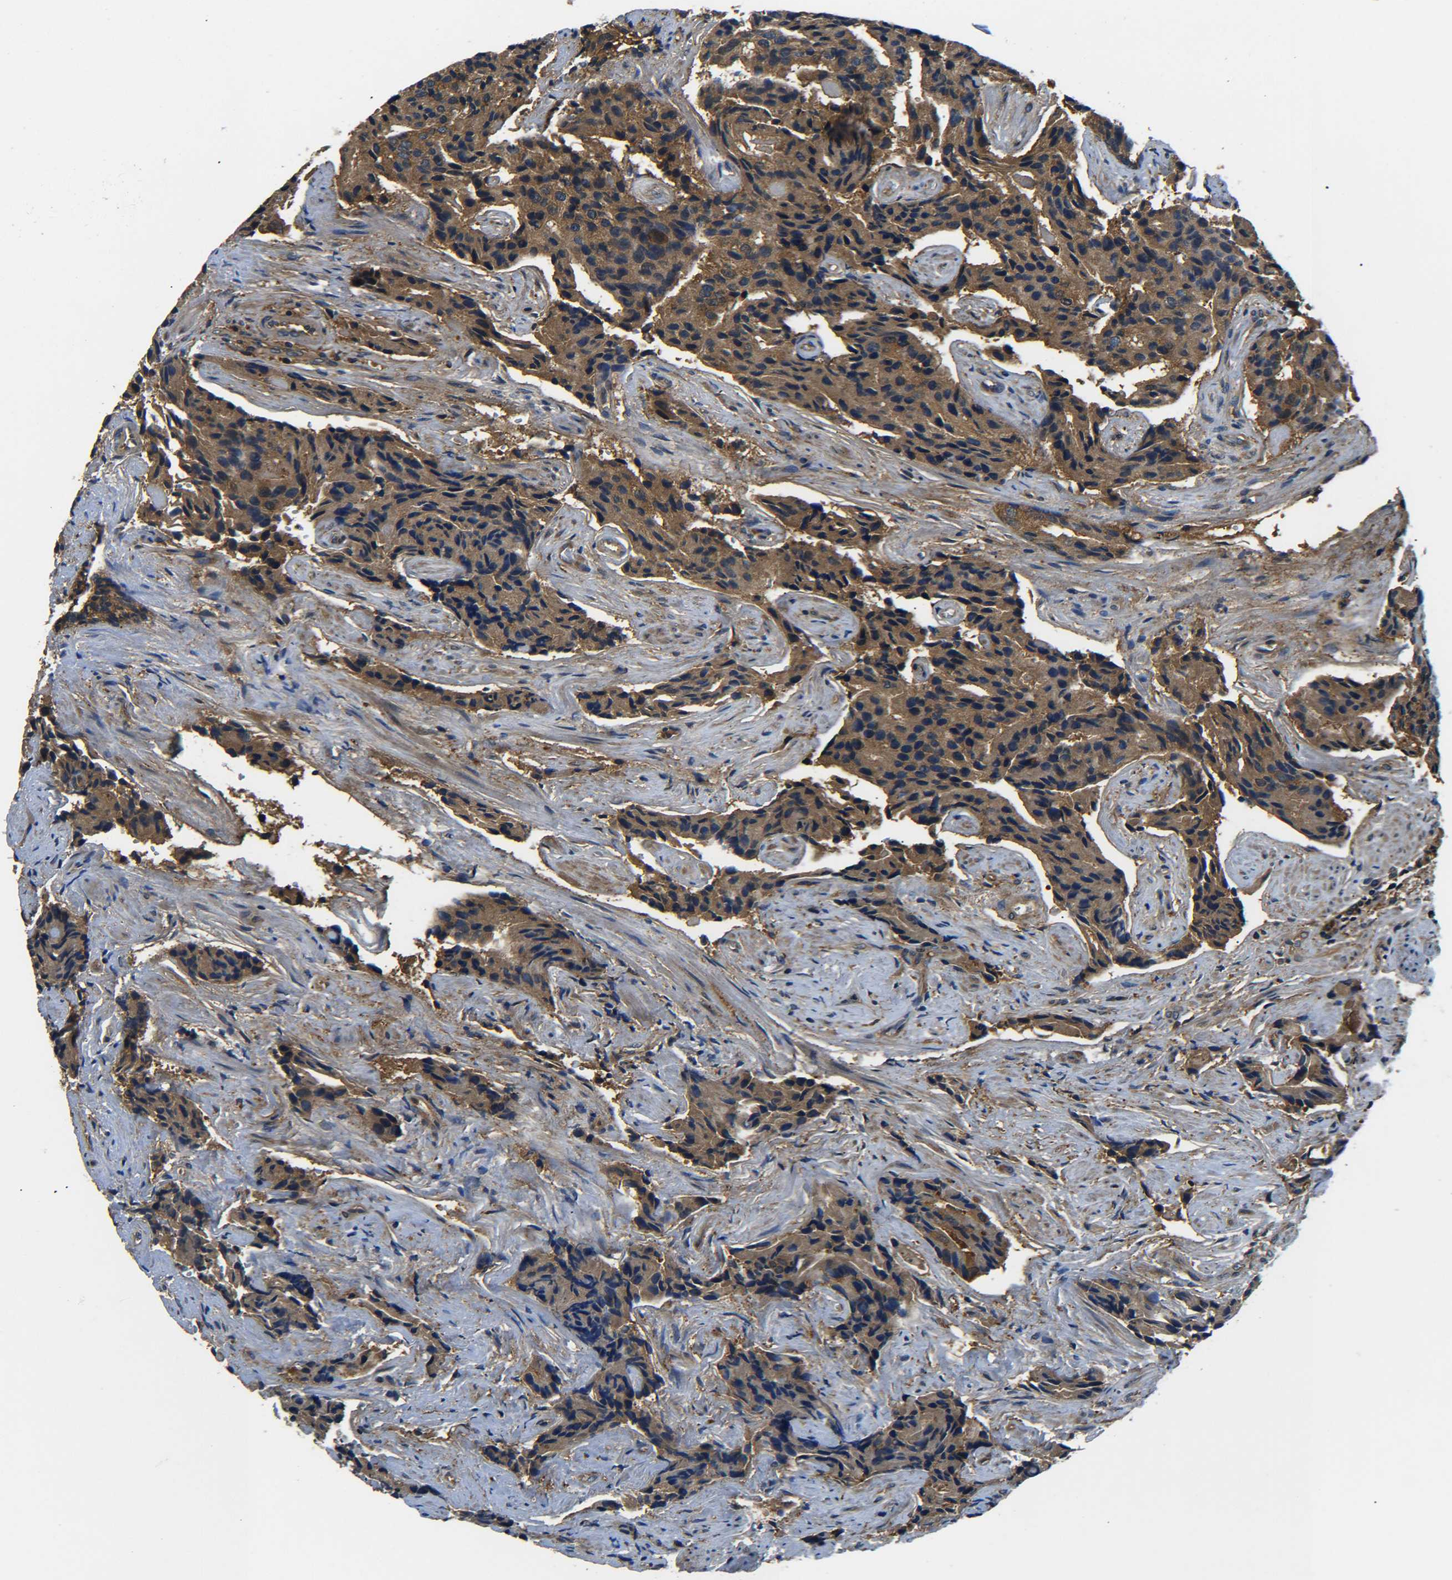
{"staining": {"intensity": "strong", "quantity": ">75%", "location": "cytoplasmic/membranous"}, "tissue": "prostate cancer", "cell_type": "Tumor cells", "image_type": "cancer", "snomed": [{"axis": "morphology", "description": "Adenocarcinoma, High grade"}, {"axis": "topography", "description": "Prostate"}], "caption": "A high amount of strong cytoplasmic/membranous positivity is appreciated in about >75% of tumor cells in adenocarcinoma (high-grade) (prostate) tissue. (DAB IHC, brown staining for protein, blue staining for nuclei).", "gene": "PREB", "patient": {"sex": "male", "age": 58}}